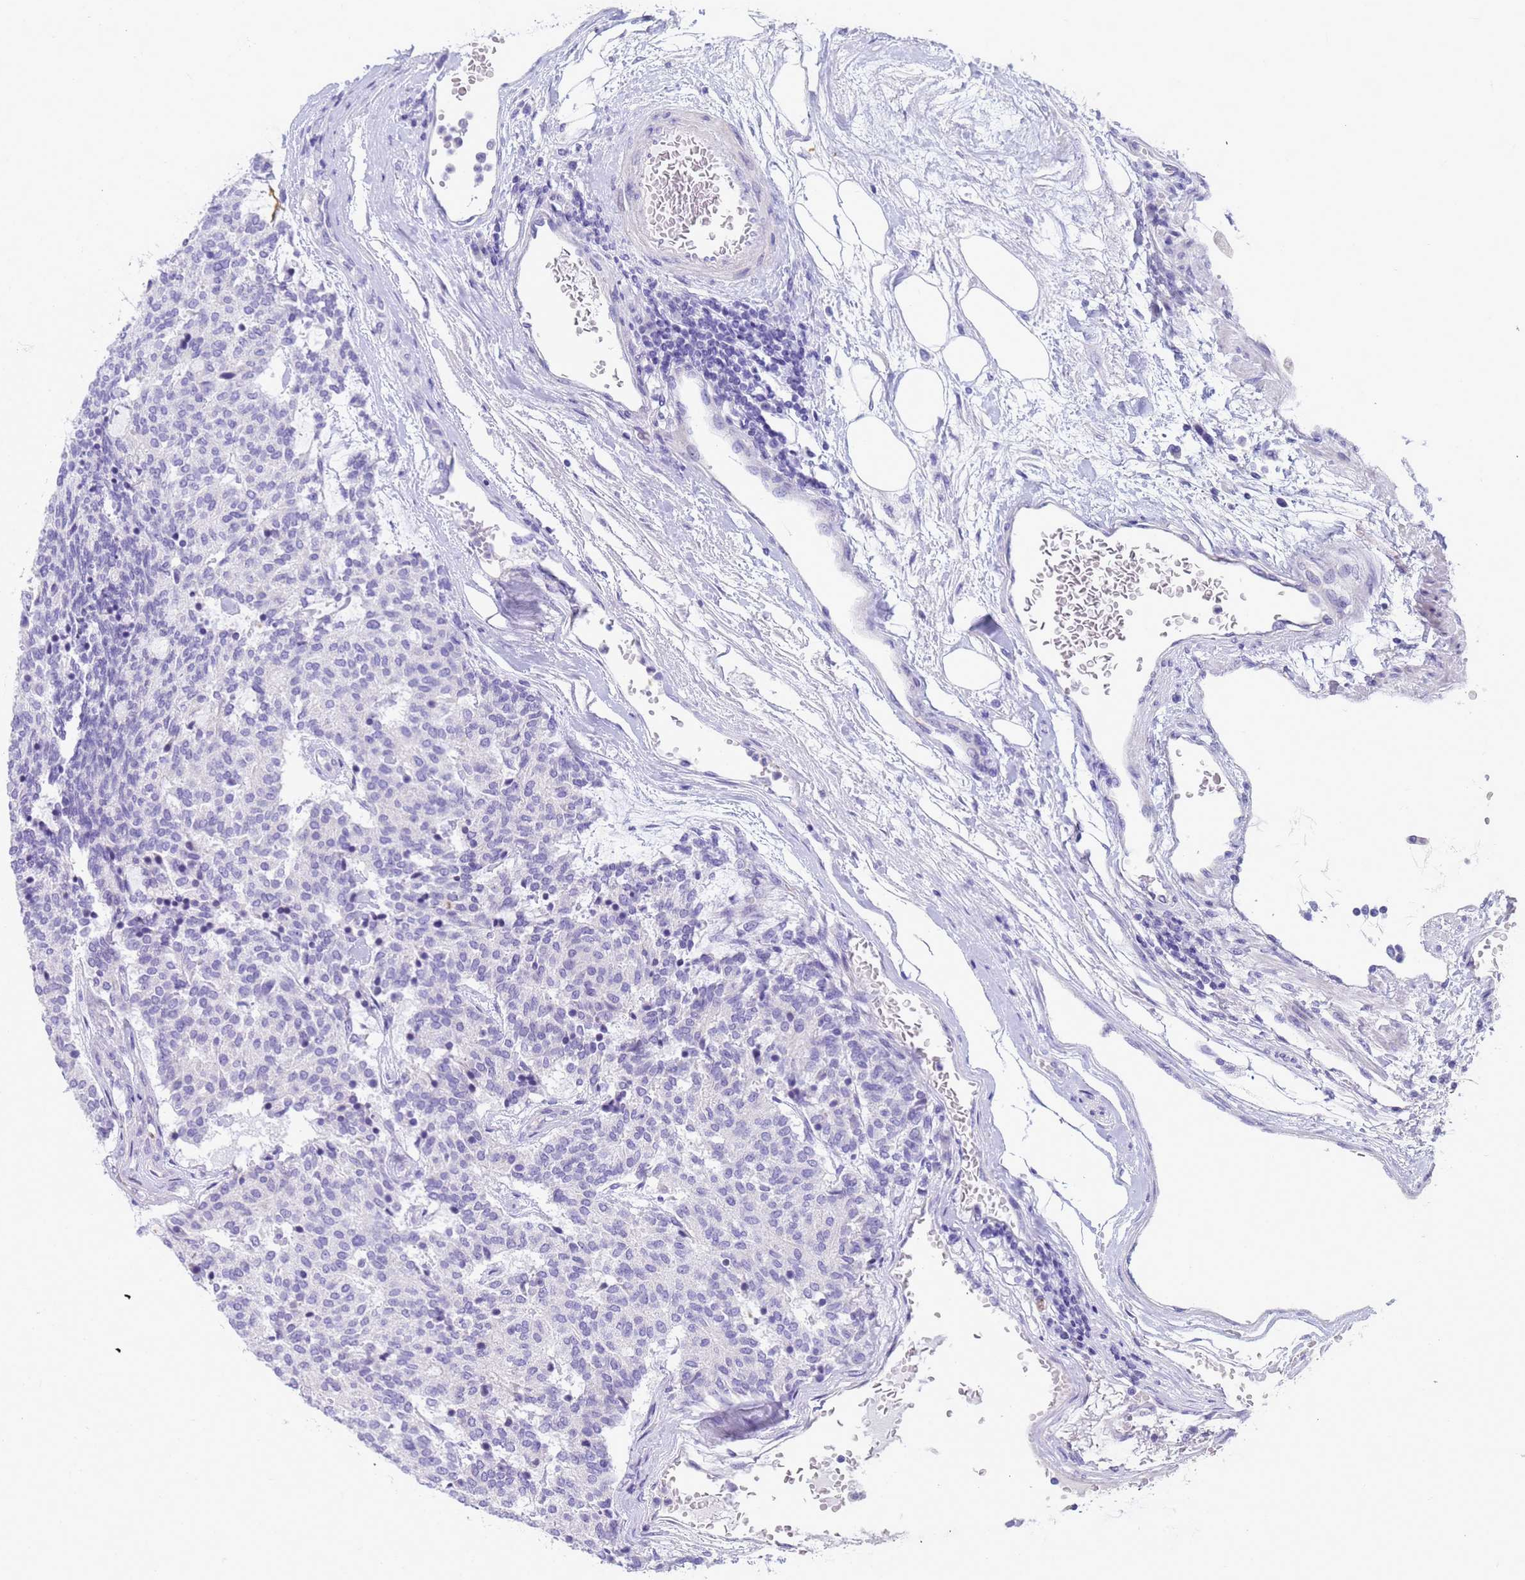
{"staining": {"intensity": "negative", "quantity": "none", "location": "none"}, "tissue": "carcinoid", "cell_type": "Tumor cells", "image_type": "cancer", "snomed": [{"axis": "morphology", "description": "Carcinoid, malignant, NOS"}, {"axis": "topography", "description": "Pancreas"}], "caption": "Tumor cells show no significant expression in carcinoid.", "gene": "RNASE2", "patient": {"sex": "female", "age": 54}}